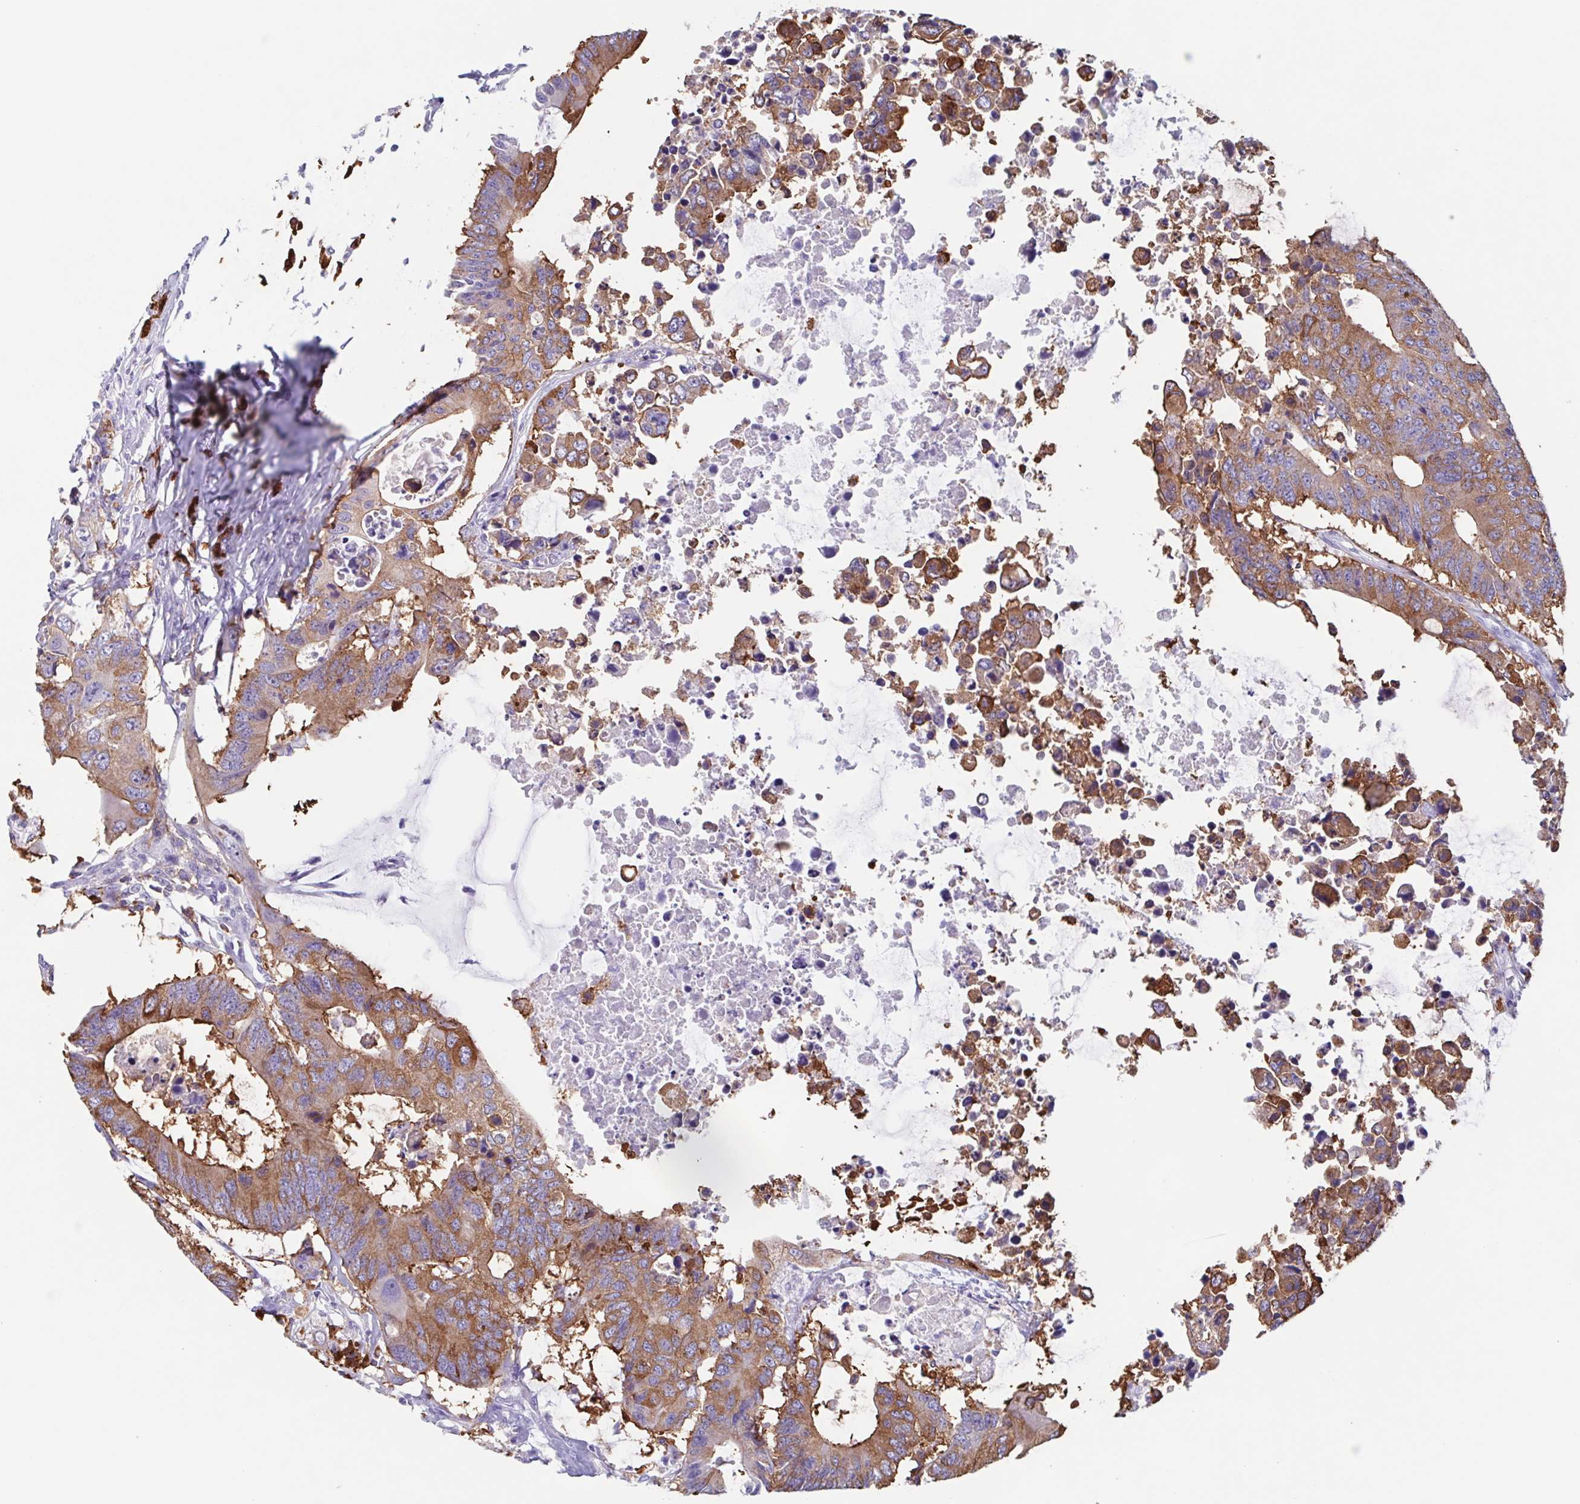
{"staining": {"intensity": "moderate", "quantity": ">75%", "location": "cytoplasmic/membranous"}, "tissue": "colorectal cancer", "cell_type": "Tumor cells", "image_type": "cancer", "snomed": [{"axis": "morphology", "description": "Adenocarcinoma, NOS"}, {"axis": "topography", "description": "Colon"}], "caption": "Approximately >75% of tumor cells in colorectal cancer exhibit moderate cytoplasmic/membranous protein positivity as visualized by brown immunohistochemical staining.", "gene": "TPD52", "patient": {"sex": "male", "age": 71}}